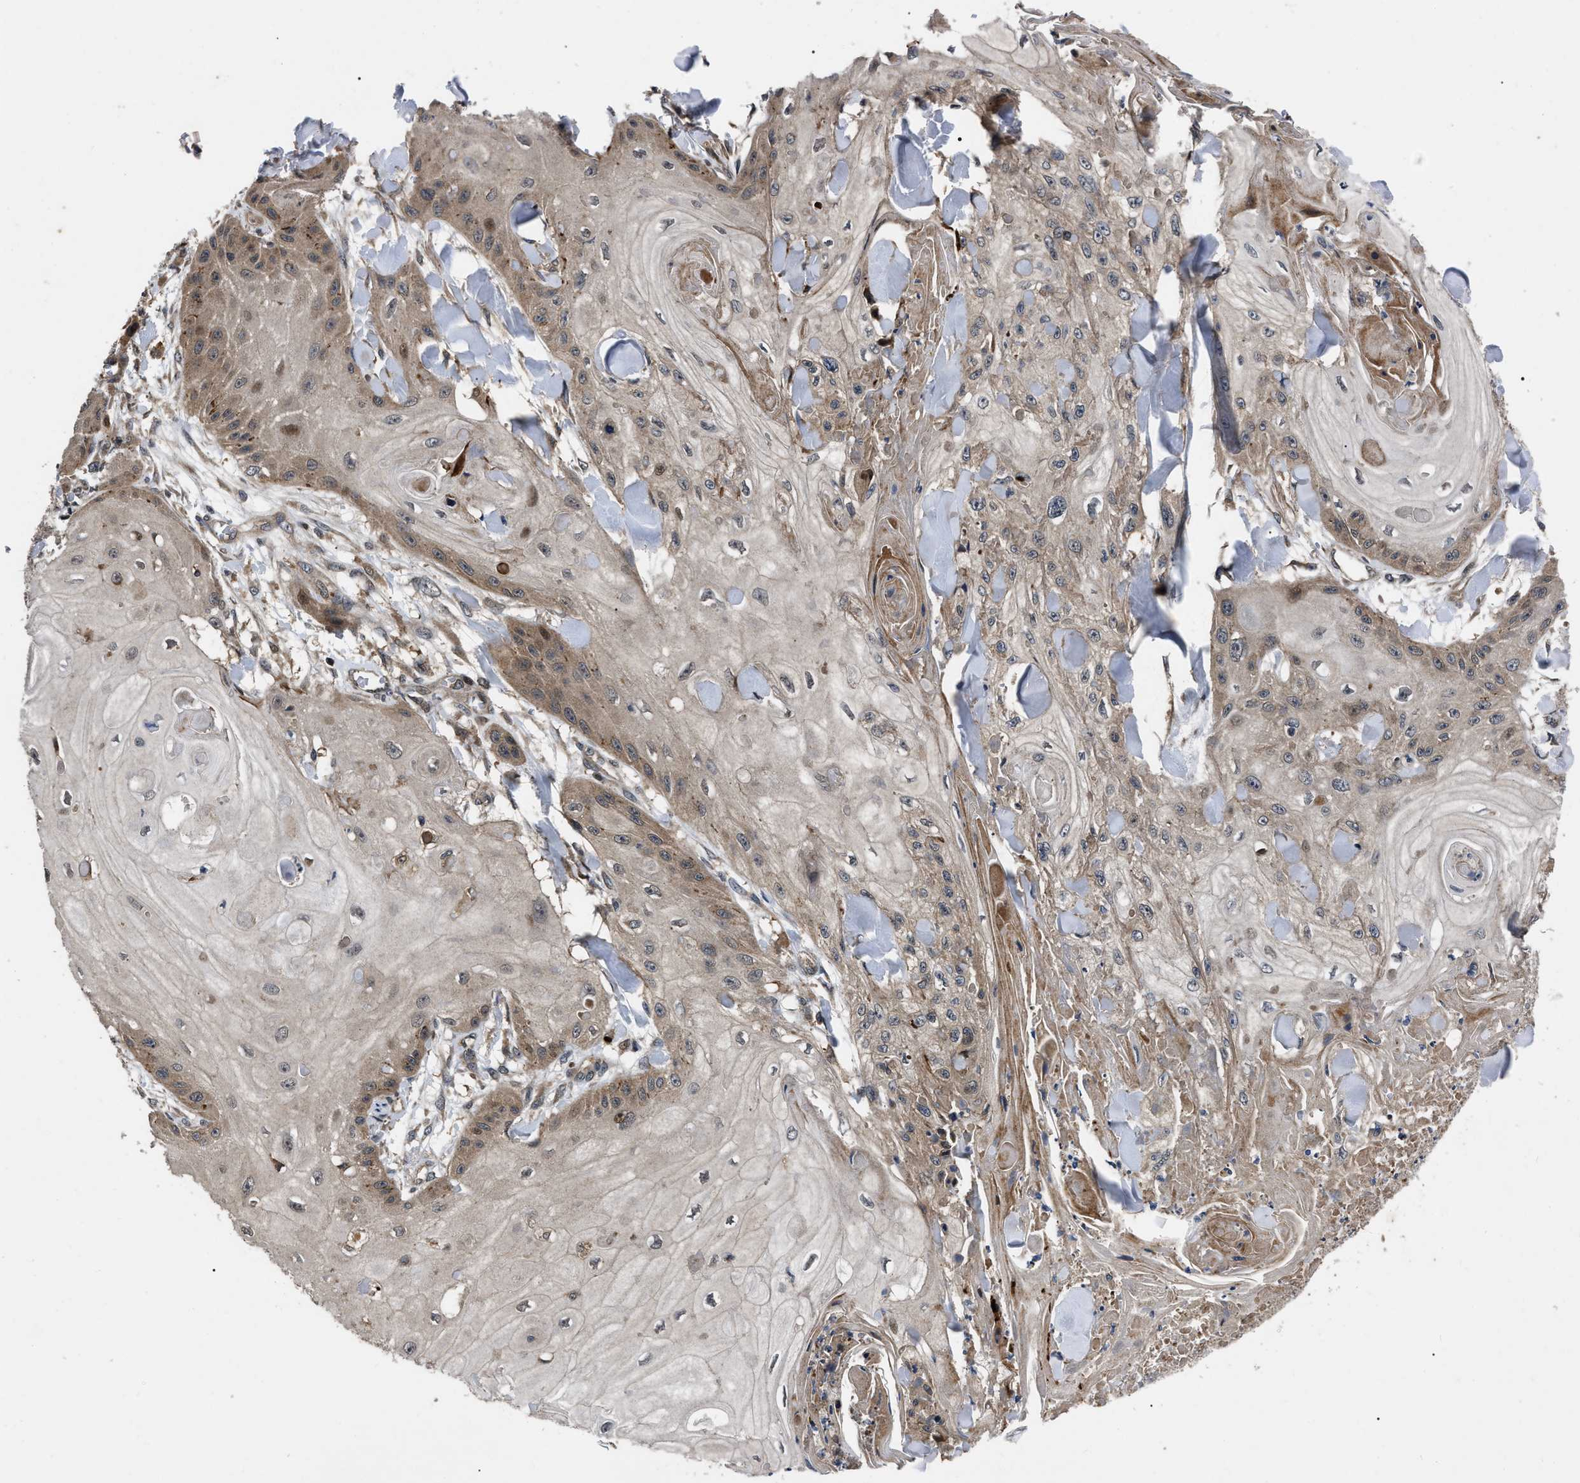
{"staining": {"intensity": "weak", "quantity": "25%-75%", "location": "cytoplasmic/membranous"}, "tissue": "skin cancer", "cell_type": "Tumor cells", "image_type": "cancer", "snomed": [{"axis": "morphology", "description": "Squamous cell carcinoma, NOS"}, {"axis": "topography", "description": "Skin"}], "caption": "Brown immunohistochemical staining in human squamous cell carcinoma (skin) demonstrates weak cytoplasmic/membranous expression in approximately 25%-75% of tumor cells. (DAB (3,3'-diaminobenzidine) = brown stain, brightfield microscopy at high magnification).", "gene": "PPWD1", "patient": {"sex": "male", "age": 74}}